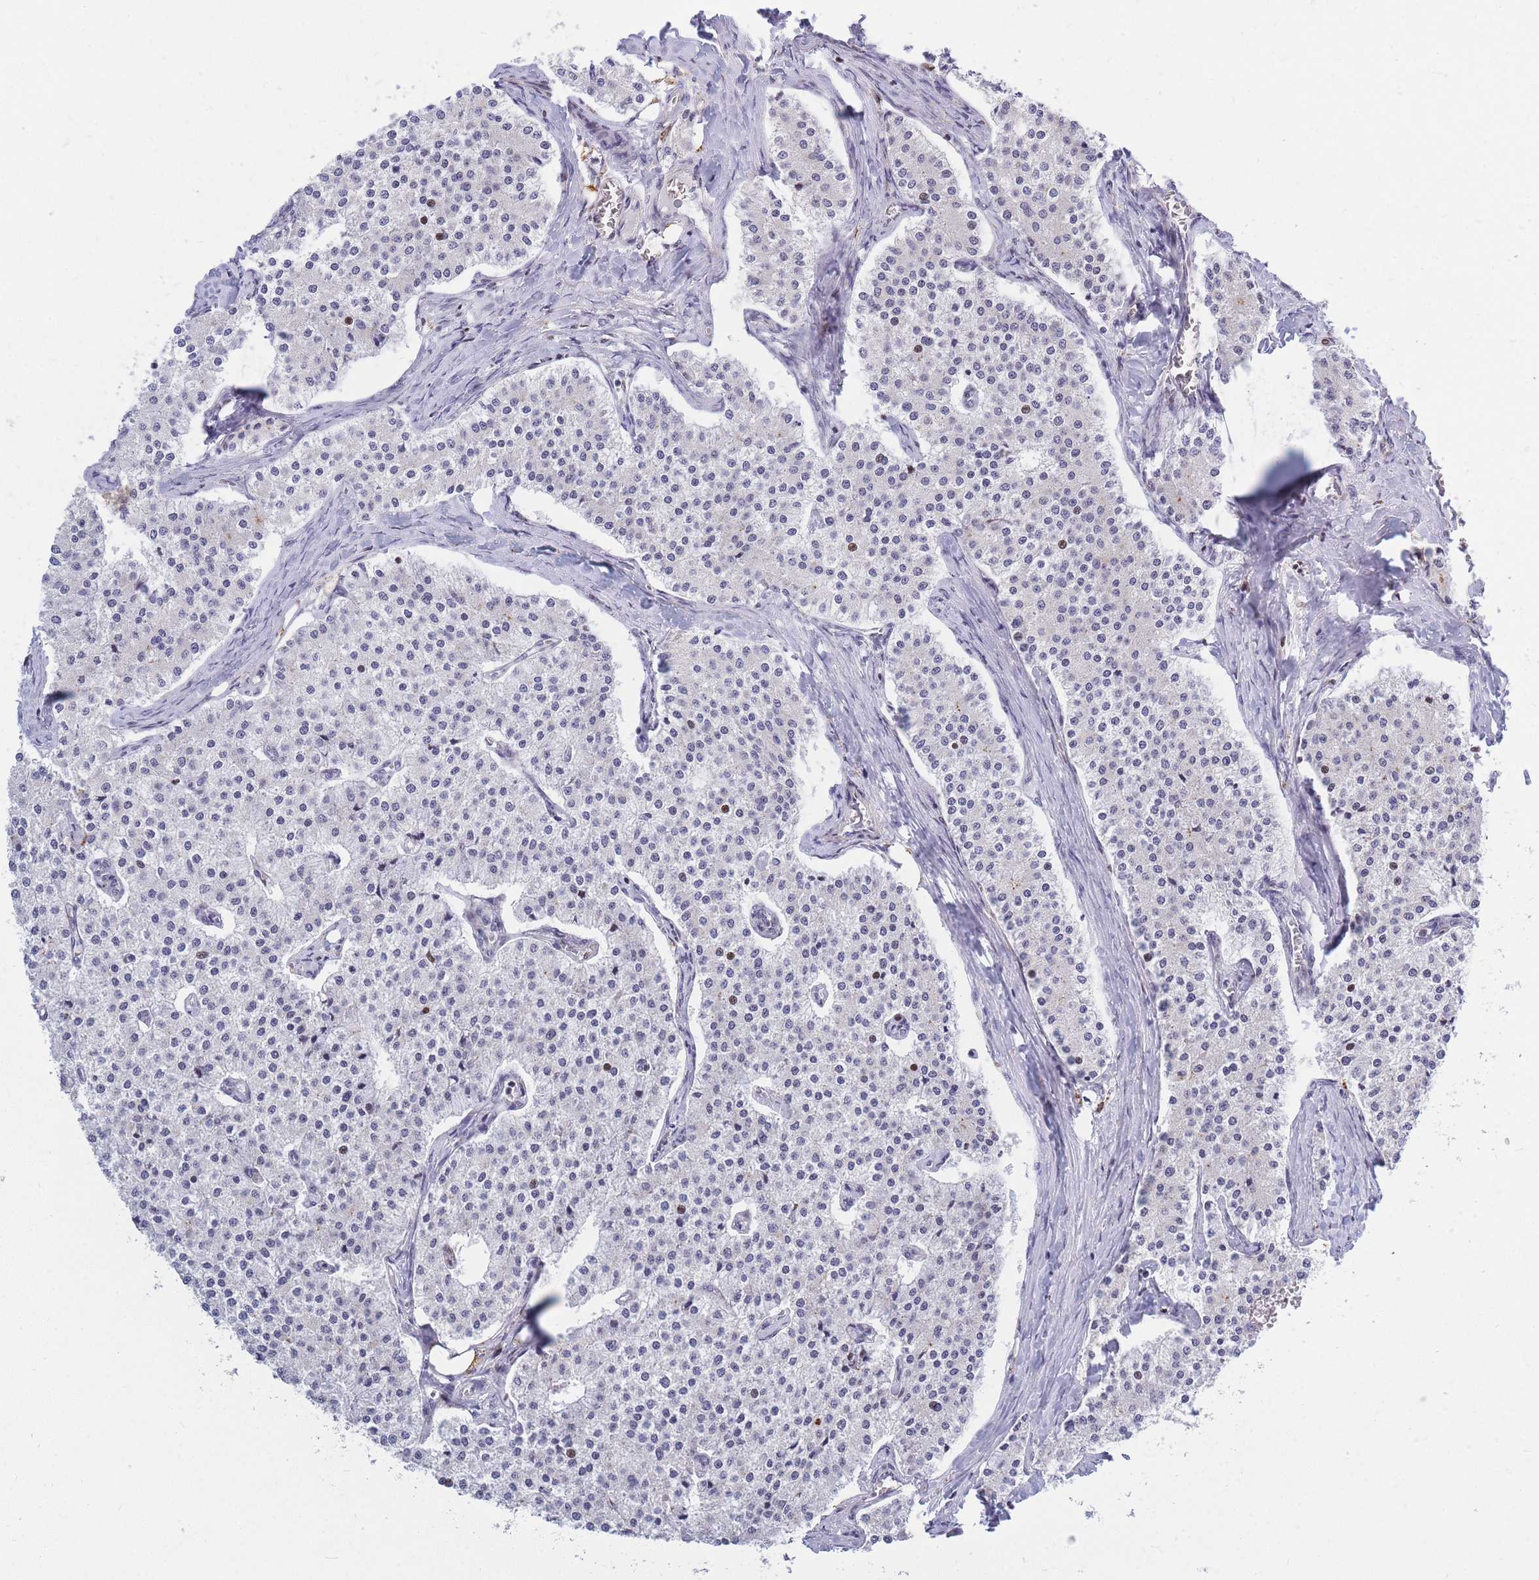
{"staining": {"intensity": "negative", "quantity": "none", "location": "none"}, "tissue": "carcinoid", "cell_type": "Tumor cells", "image_type": "cancer", "snomed": [{"axis": "morphology", "description": "Carcinoid, malignant, NOS"}, {"axis": "topography", "description": "Colon"}], "caption": "Carcinoid (malignant) stained for a protein using immunohistochemistry (IHC) demonstrates no staining tumor cells.", "gene": "MOB4", "patient": {"sex": "female", "age": 52}}